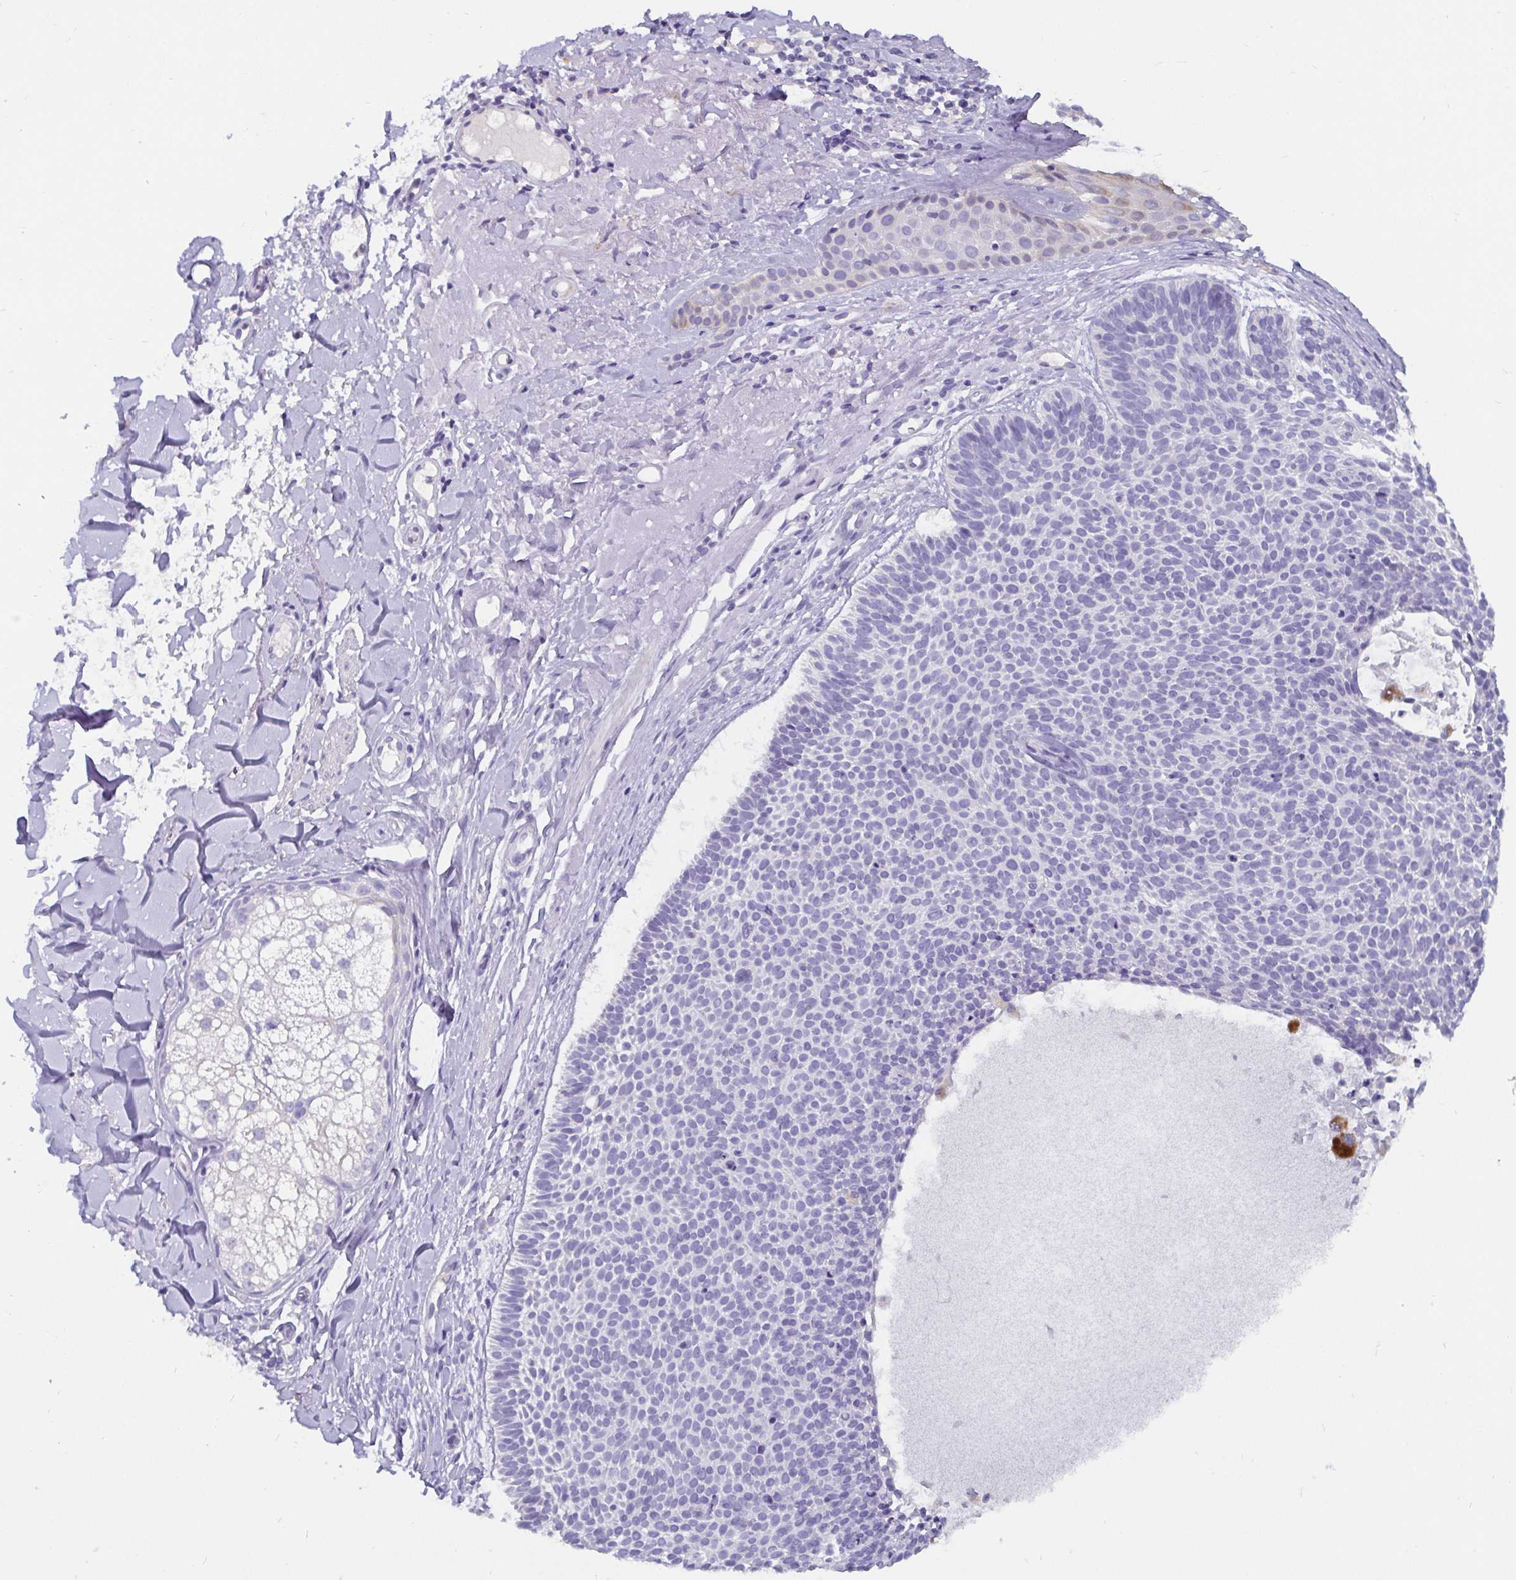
{"staining": {"intensity": "negative", "quantity": "none", "location": "none"}, "tissue": "skin cancer", "cell_type": "Tumor cells", "image_type": "cancer", "snomed": [{"axis": "morphology", "description": "Basal cell carcinoma"}, {"axis": "topography", "description": "Skin"}], "caption": "This is a image of immunohistochemistry (IHC) staining of skin basal cell carcinoma, which shows no staining in tumor cells. Nuclei are stained in blue.", "gene": "ADAMTS6", "patient": {"sex": "male", "age": 82}}